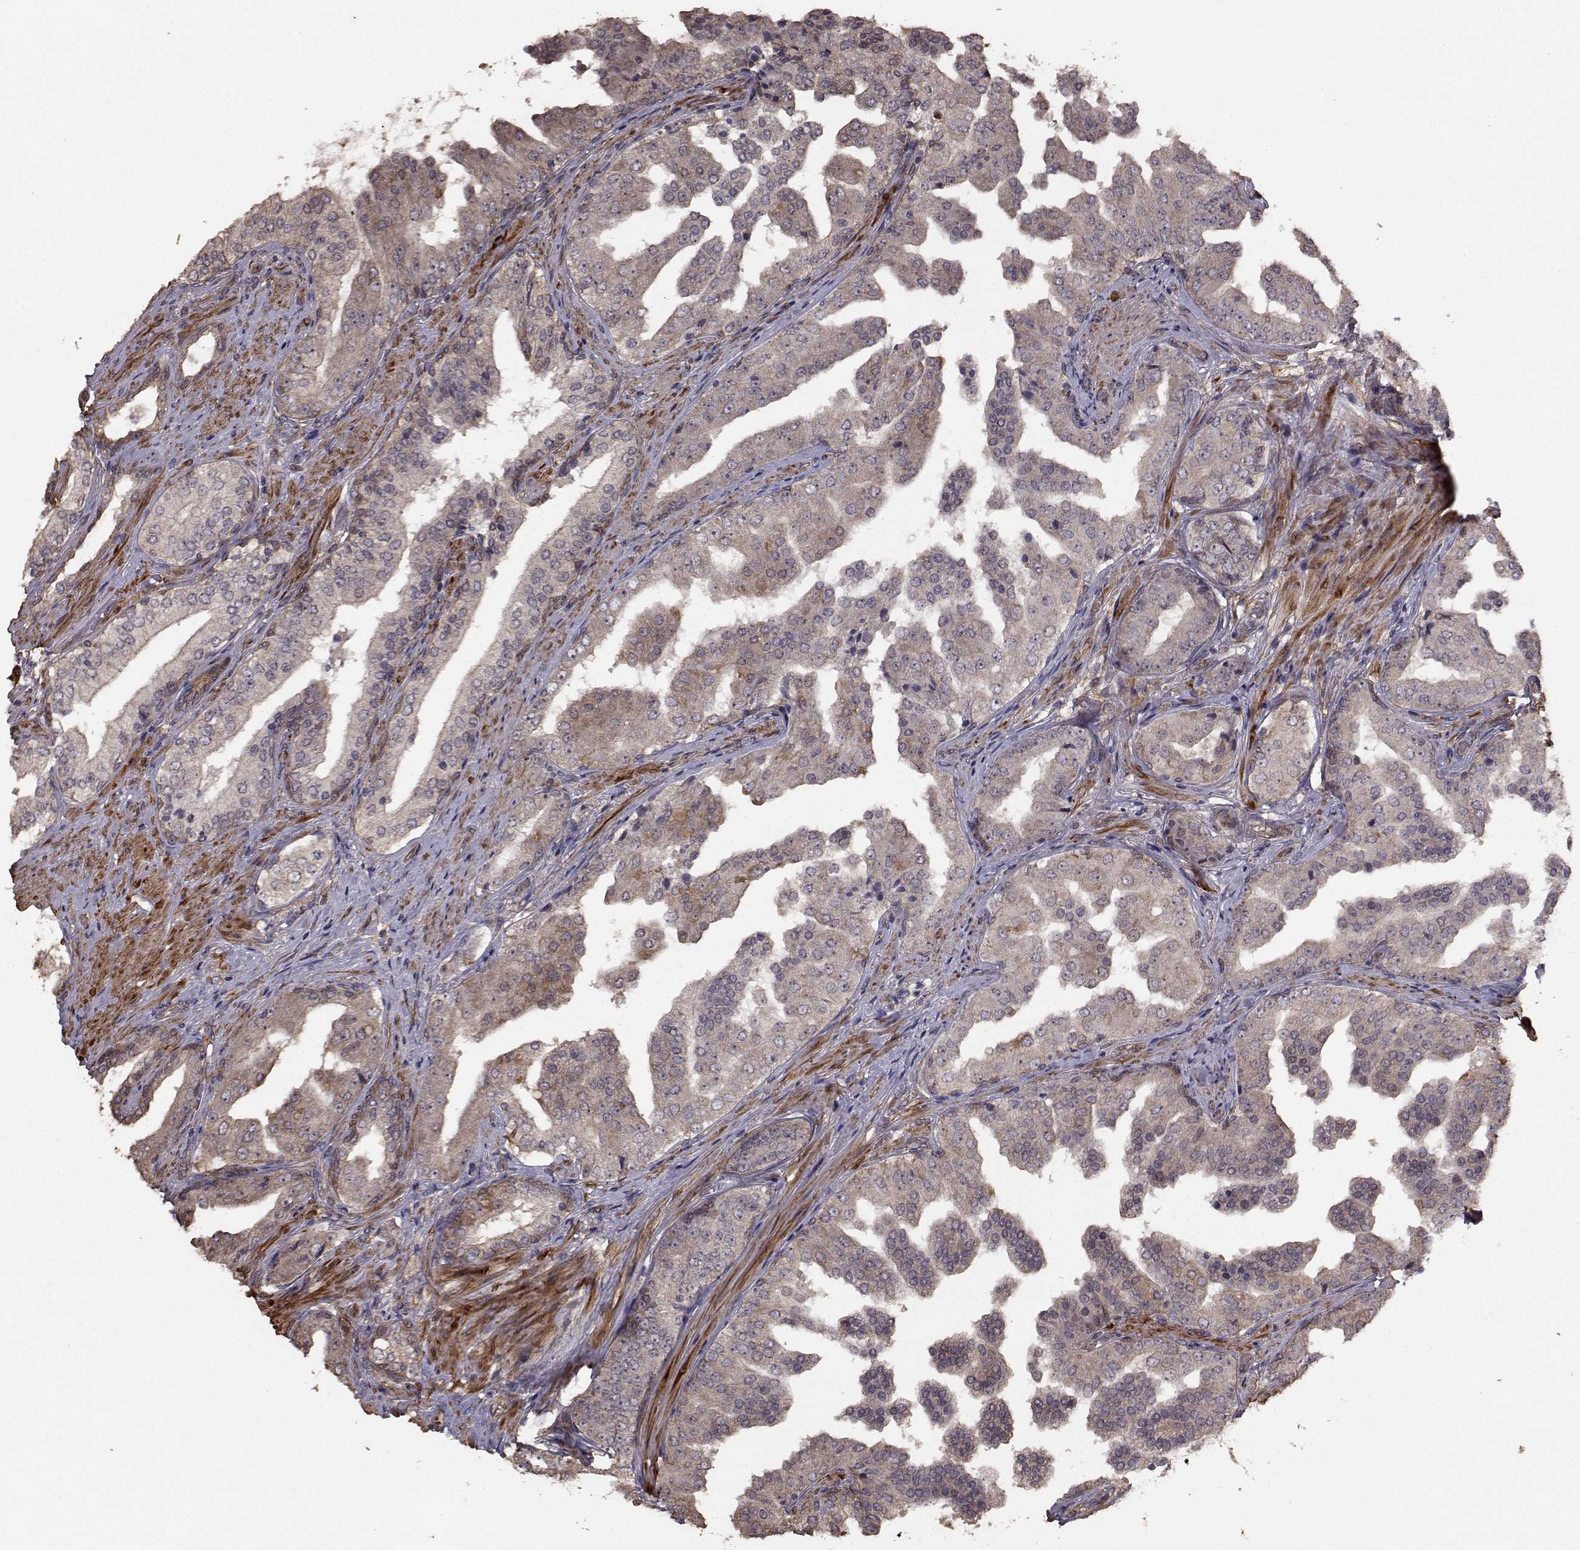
{"staining": {"intensity": "weak", "quantity": ">75%", "location": "cytoplasmic/membranous"}, "tissue": "prostate cancer", "cell_type": "Tumor cells", "image_type": "cancer", "snomed": [{"axis": "morphology", "description": "Adenocarcinoma, Low grade"}, {"axis": "topography", "description": "Prostate and seminal vesicle, NOS"}], "caption": "Protein expression analysis of adenocarcinoma (low-grade) (prostate) displays weak cytoplasmic/membranous staining in approximately >75% of tumor cells.", "gene": "TRIP10", "patient": {"sex": "male", "age": 61}}